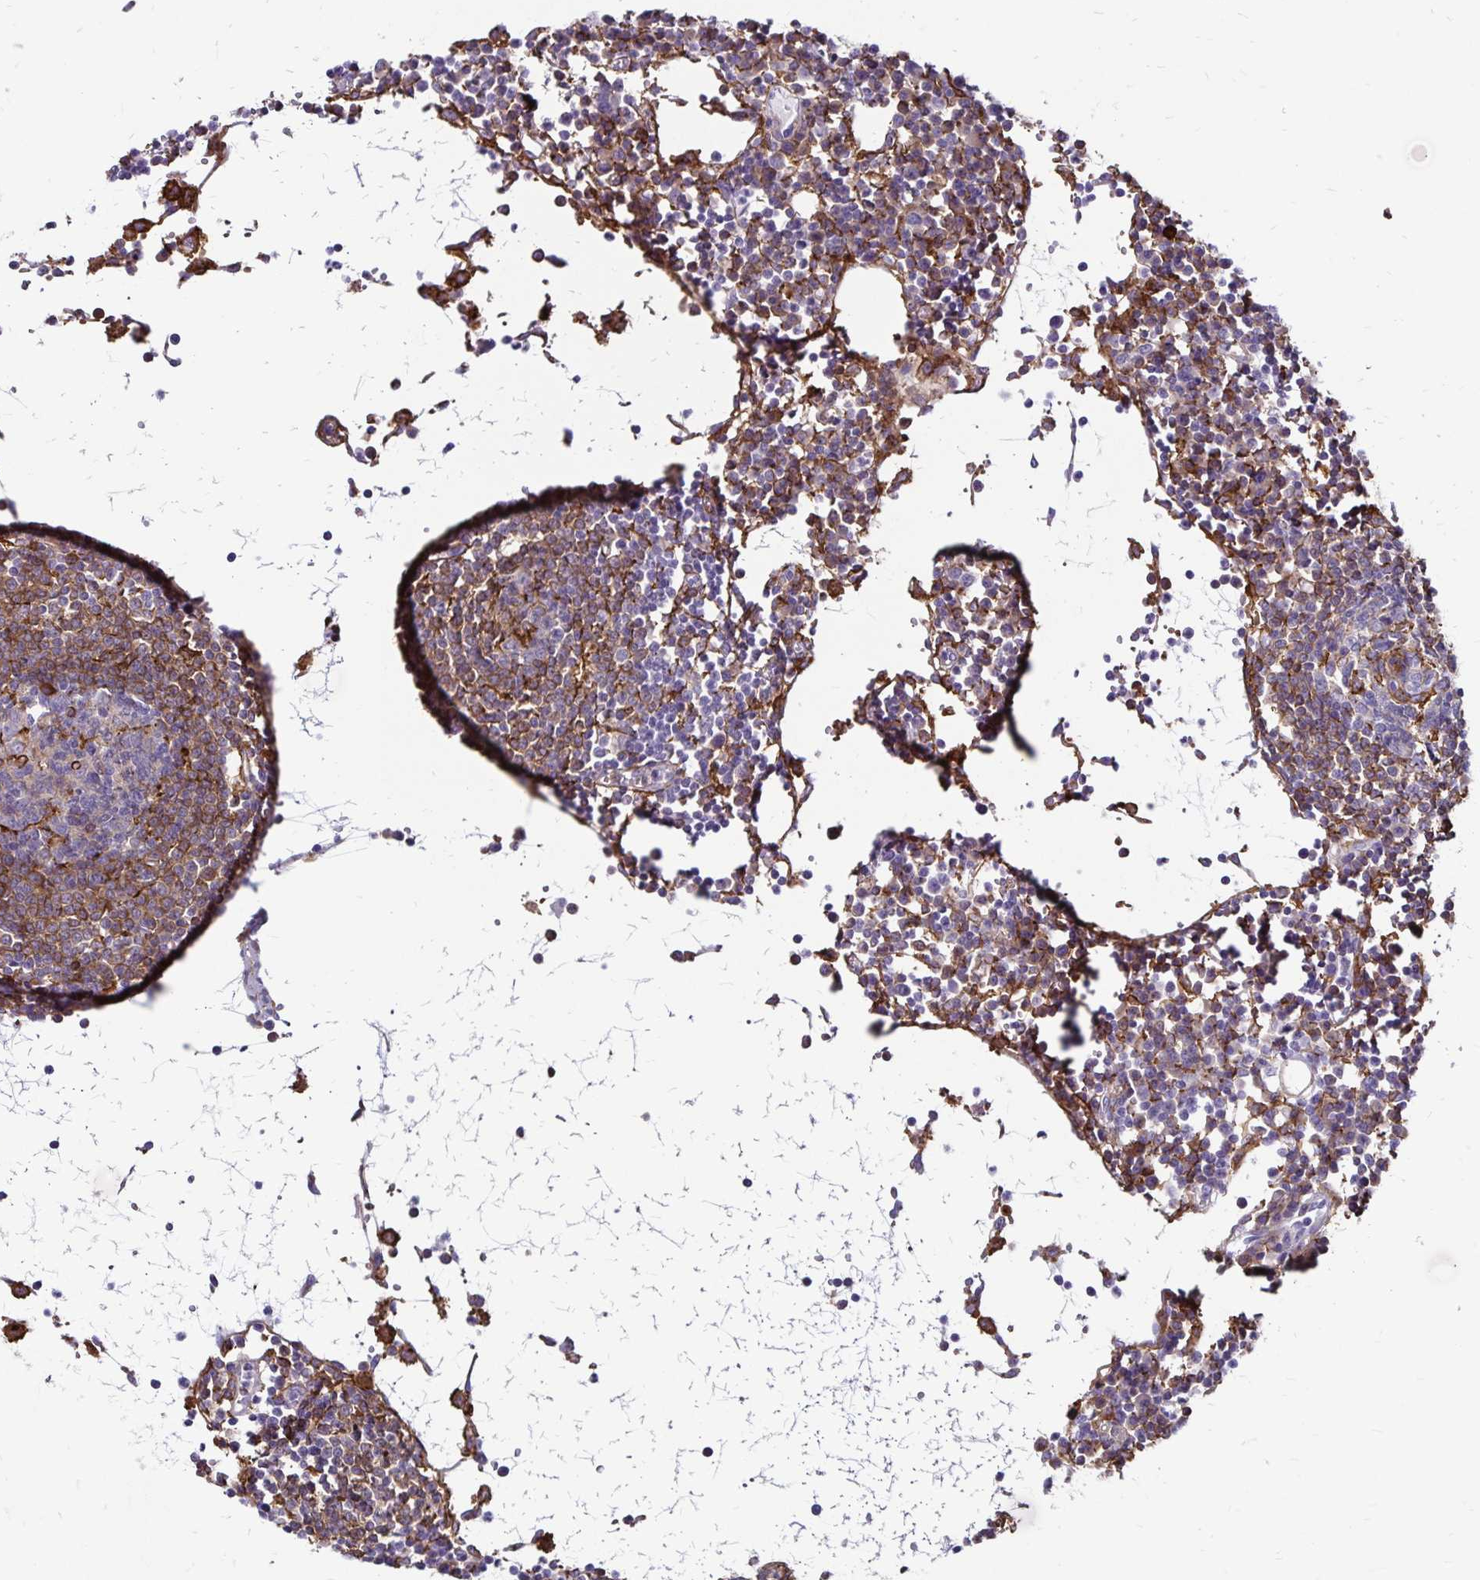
{"staining": {"intensity": "moderate", "quantity": "<25%", "location": "cytoplasmic/membranous"}, "tissue": "lymph node", "cell_type": "Germinal center cells", "image_type": "normal", "snomed": [{"axis": "morphology", "description": "Normal tissue, NOS"}, {"axis": "topography", "description": "Lymph node"}], "caption": "High-power microscopy captured an immunohistochemistry micrograph of normal lymph node, revealing moderate cytoplasmic/membranous expression in about <25% of germinal center cells. (DAB (3,3'-diaminobenzidine) IHC, brown staining for protein, blue staining for nuclei).", "gene": "TNS3", "patient": {"sex": "female", "age": 78}}